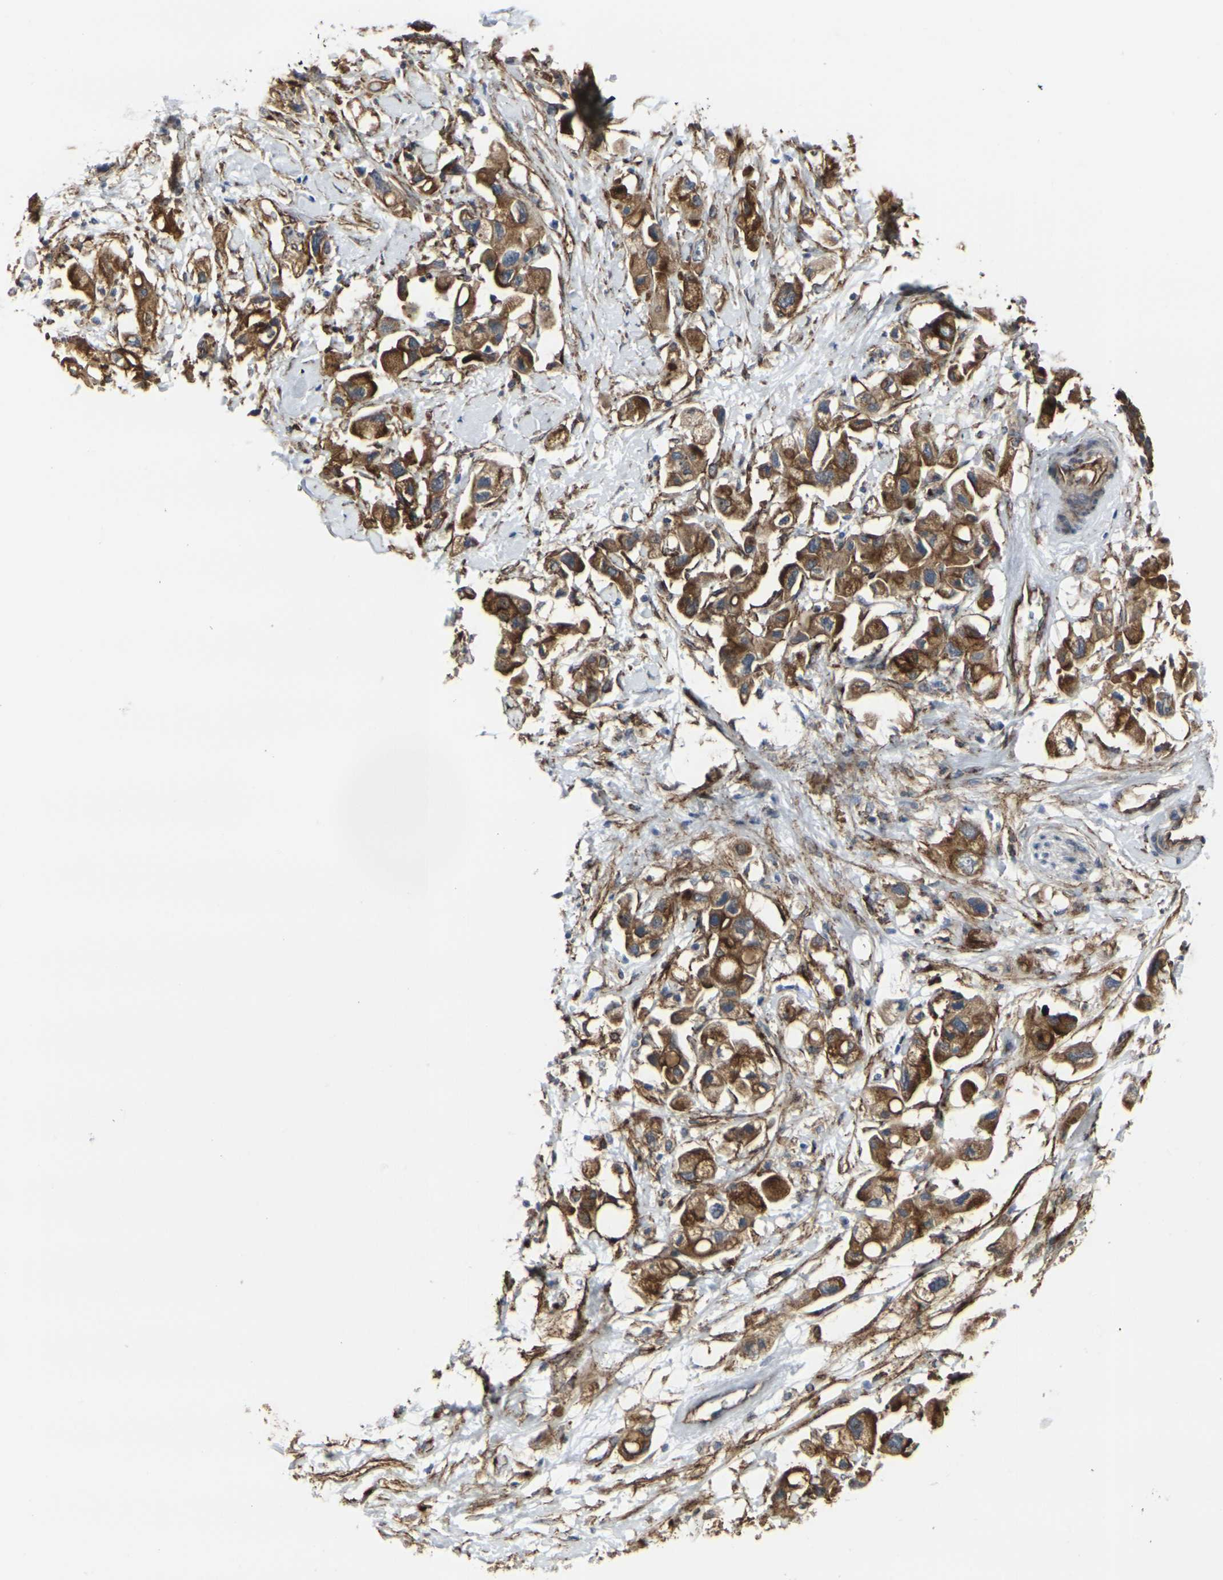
{"staining": {"intensity": "strong", "quantity": ">75%", "location": "cytoplasmic/membranous"}, "tissue": "pancreatic cancer", "cell_type": "Tumor cells", "image_type": "cancer", "snomed": [{"axis": "morphology", "description": "Adenocarcinoma, NOS"}, {"axis": "topography", "description": "Pancreas"}], "caption": "Immunohistochemistry (IHC) (DAB (3,3'-diaminobenzidine)) staining of pancreatic cancer (adenocarcinoma) displays strong cytoplasmic/membranous protein positivity in about >75% of tumor cells. The staining is performed using DAB brown chromogen to label protein expression. The nuclei are counter-stained blue using hematoxylin.", "gene": "MYOF", "patient": {"sex": "female", "age": 56}}